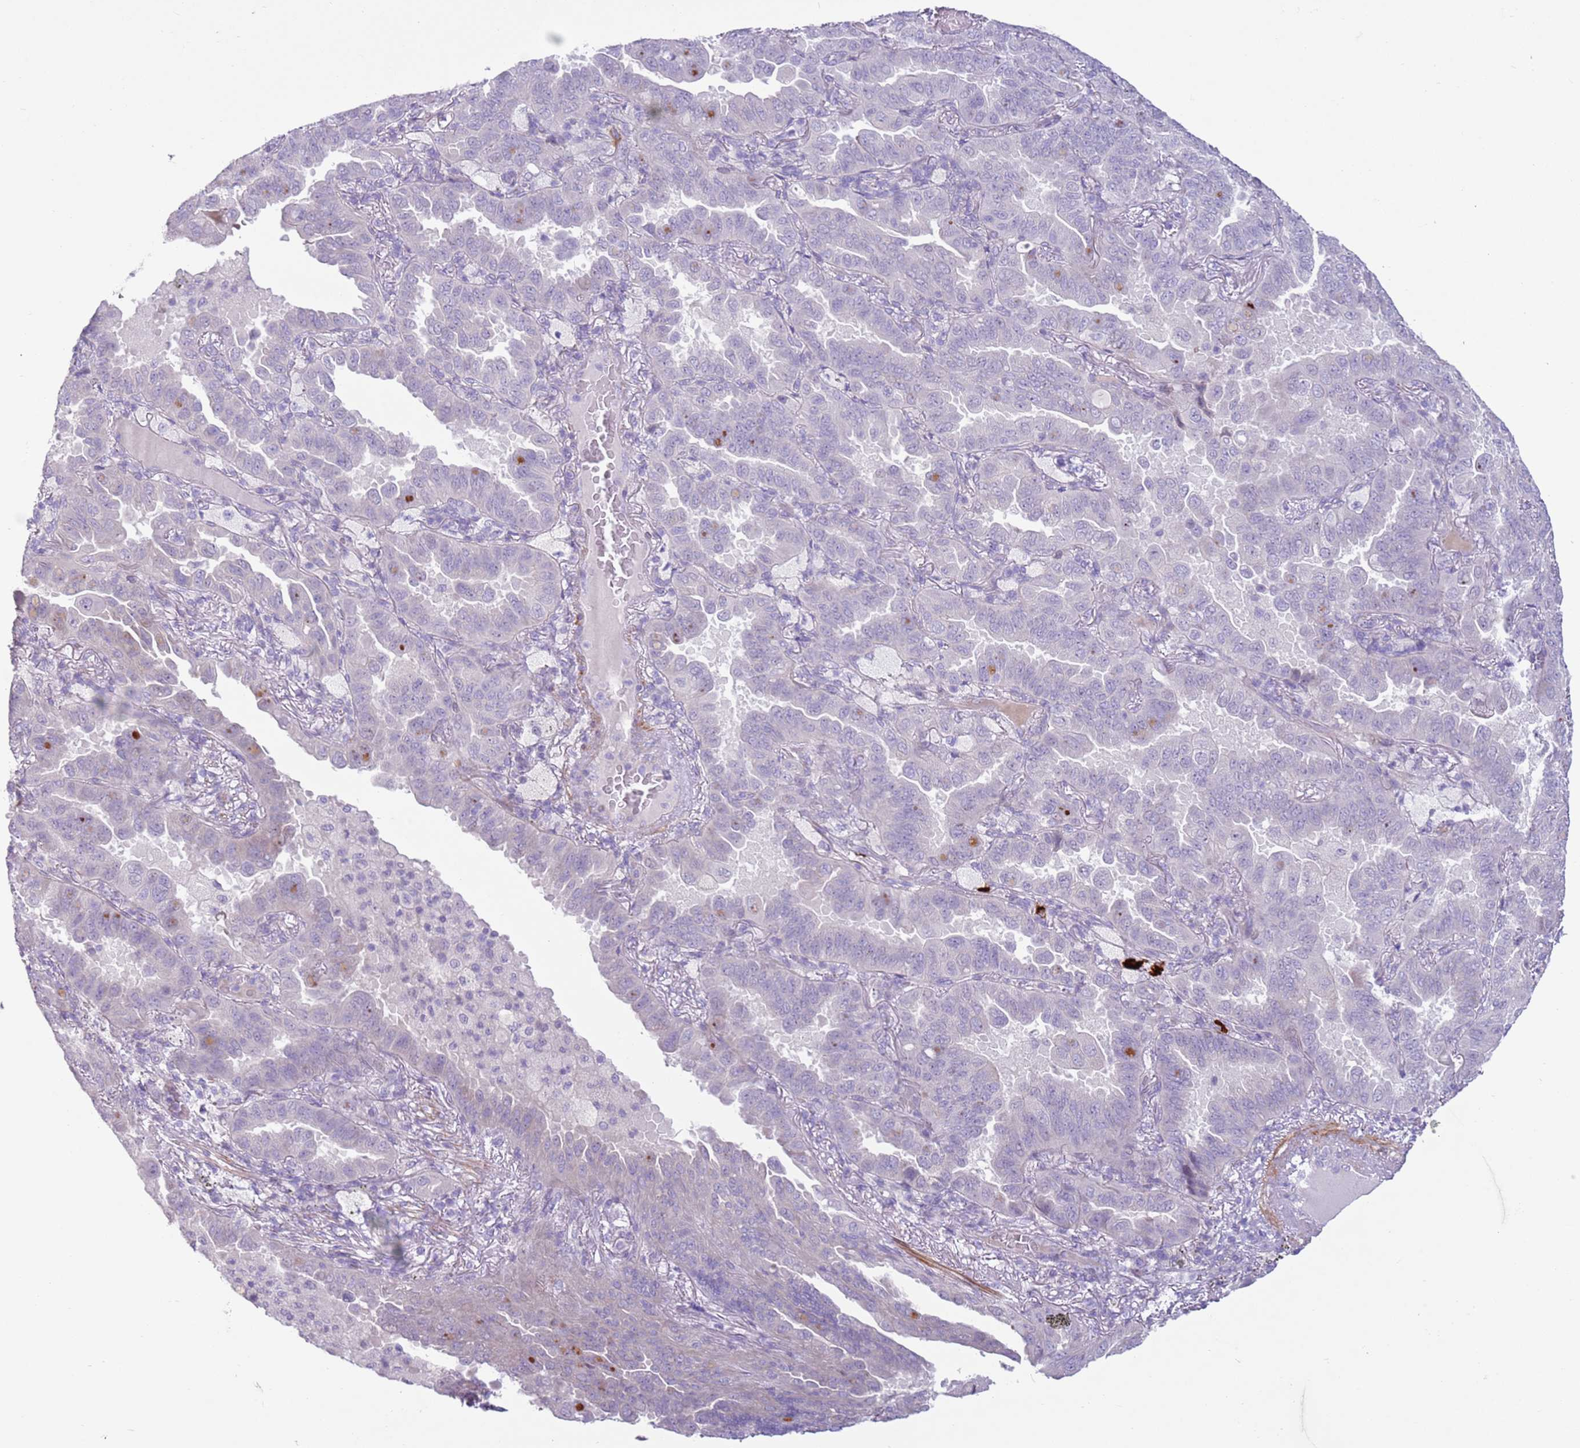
{"staining": {"intensity": "moderate", "quantity": "<25%", "location": "cytoplasmic/membranous"}, "tissue": "lung cancer", "cell_type": "Tumor cells", "image_type": "cancer", "snomed": [{"axis": "morphology", "description": "Adenocarcinoma, NOS"}, {"axis": "topography", "description": "Lung"}], "caption": "This is an image of immunohistochemistry staining of lung cancer (adenocarcinoma), which shows moderate positivity in the cytoplasmic/membranous of tumor cells.", "gene": "ZNF239", "patient": {"sex": "male", "age": 64}}